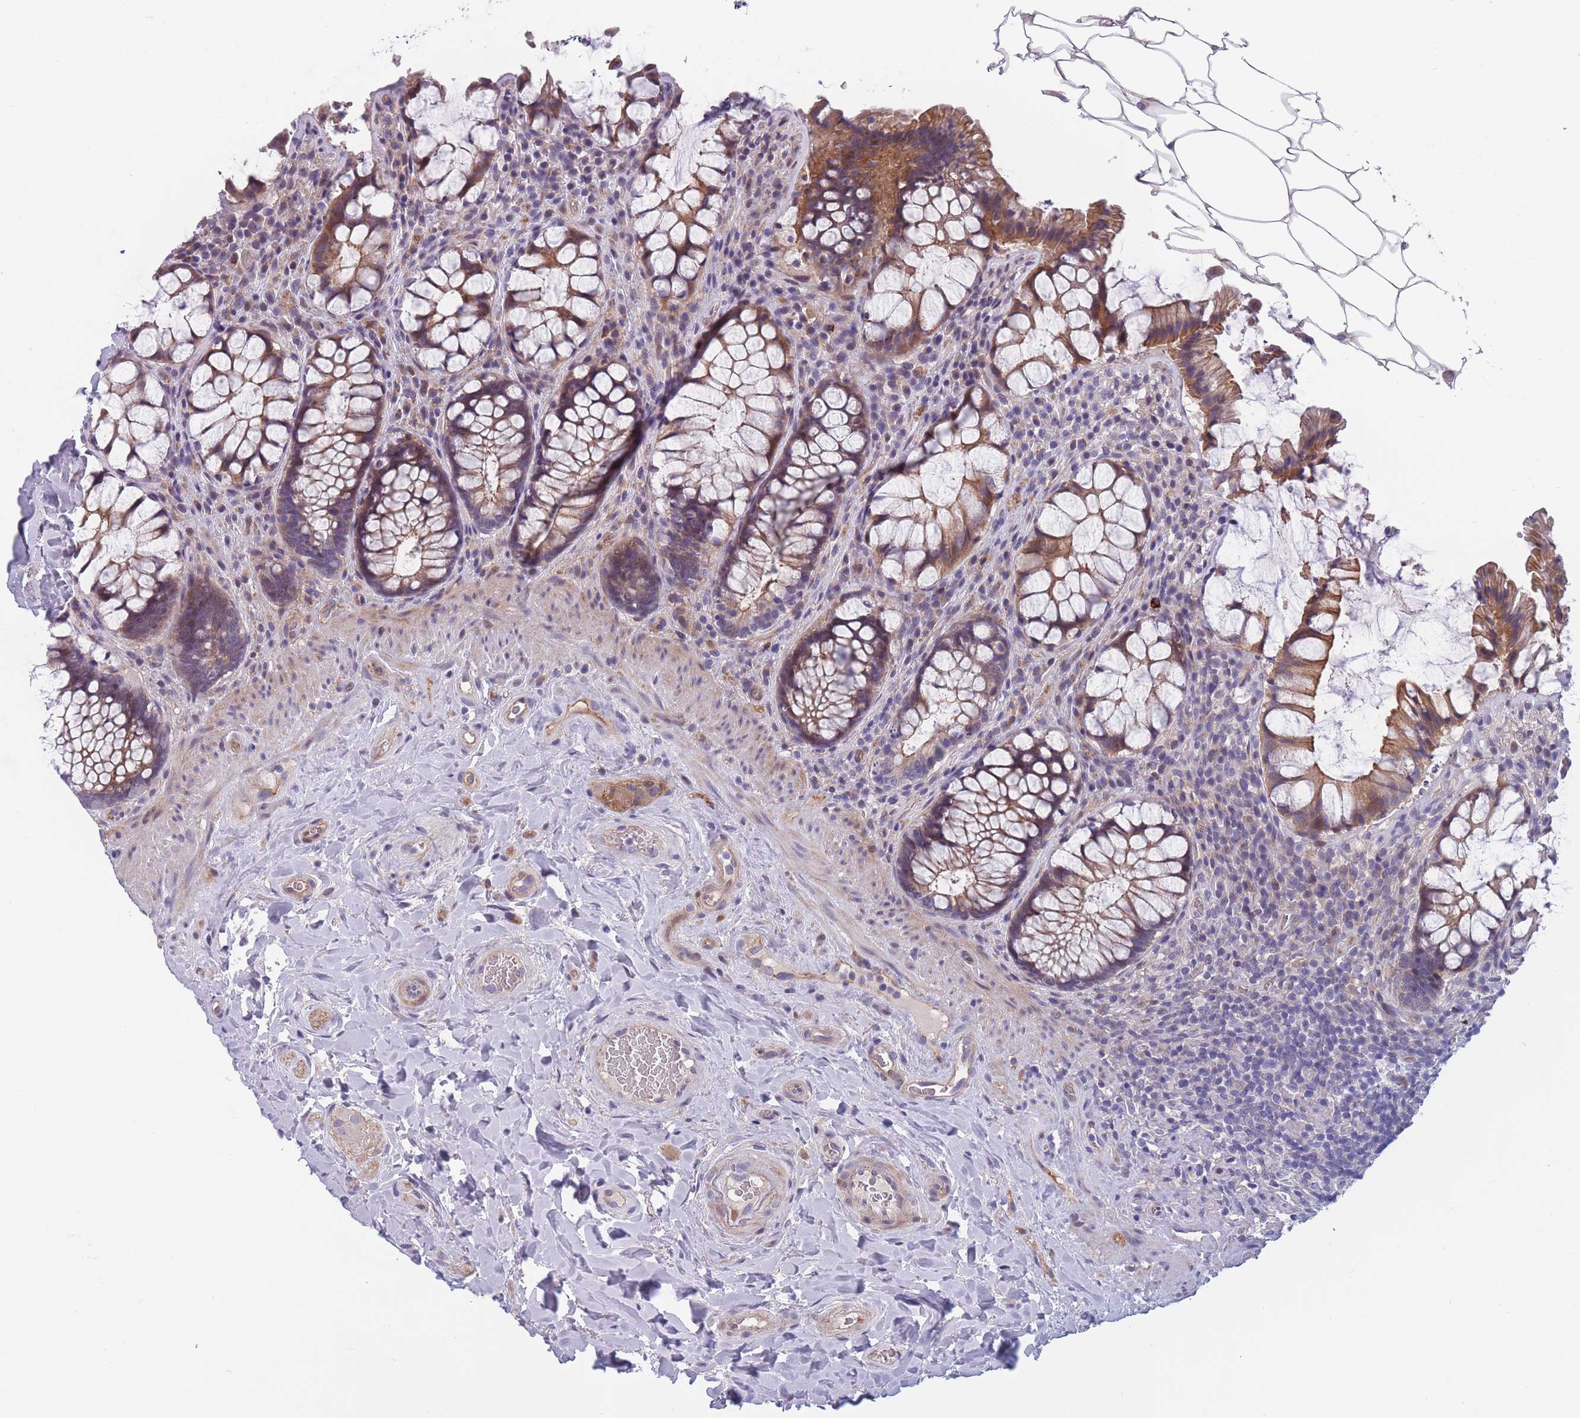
{"staining": {"intensity": "moderate", "quantity": "25%-75%", "location": "cytoplasmic/membranous"}, "tissue": "rectum", "cell_type": "Glandular cells", "image_type": "normal", "snomed": [{"axis": "morphology", "description": "Normal tissue, NOS"}, {"axis": "topography", "description": "Rectum"}], "caption": "Immunohistochemistry of benign human rectum demonstrates medium levels of moderate cytoplasmic/membranous positivity in approximately 25%-75% of glandular cells.", "gene": "FAM83F", "patient": {"sex": "female", "age": 58}}